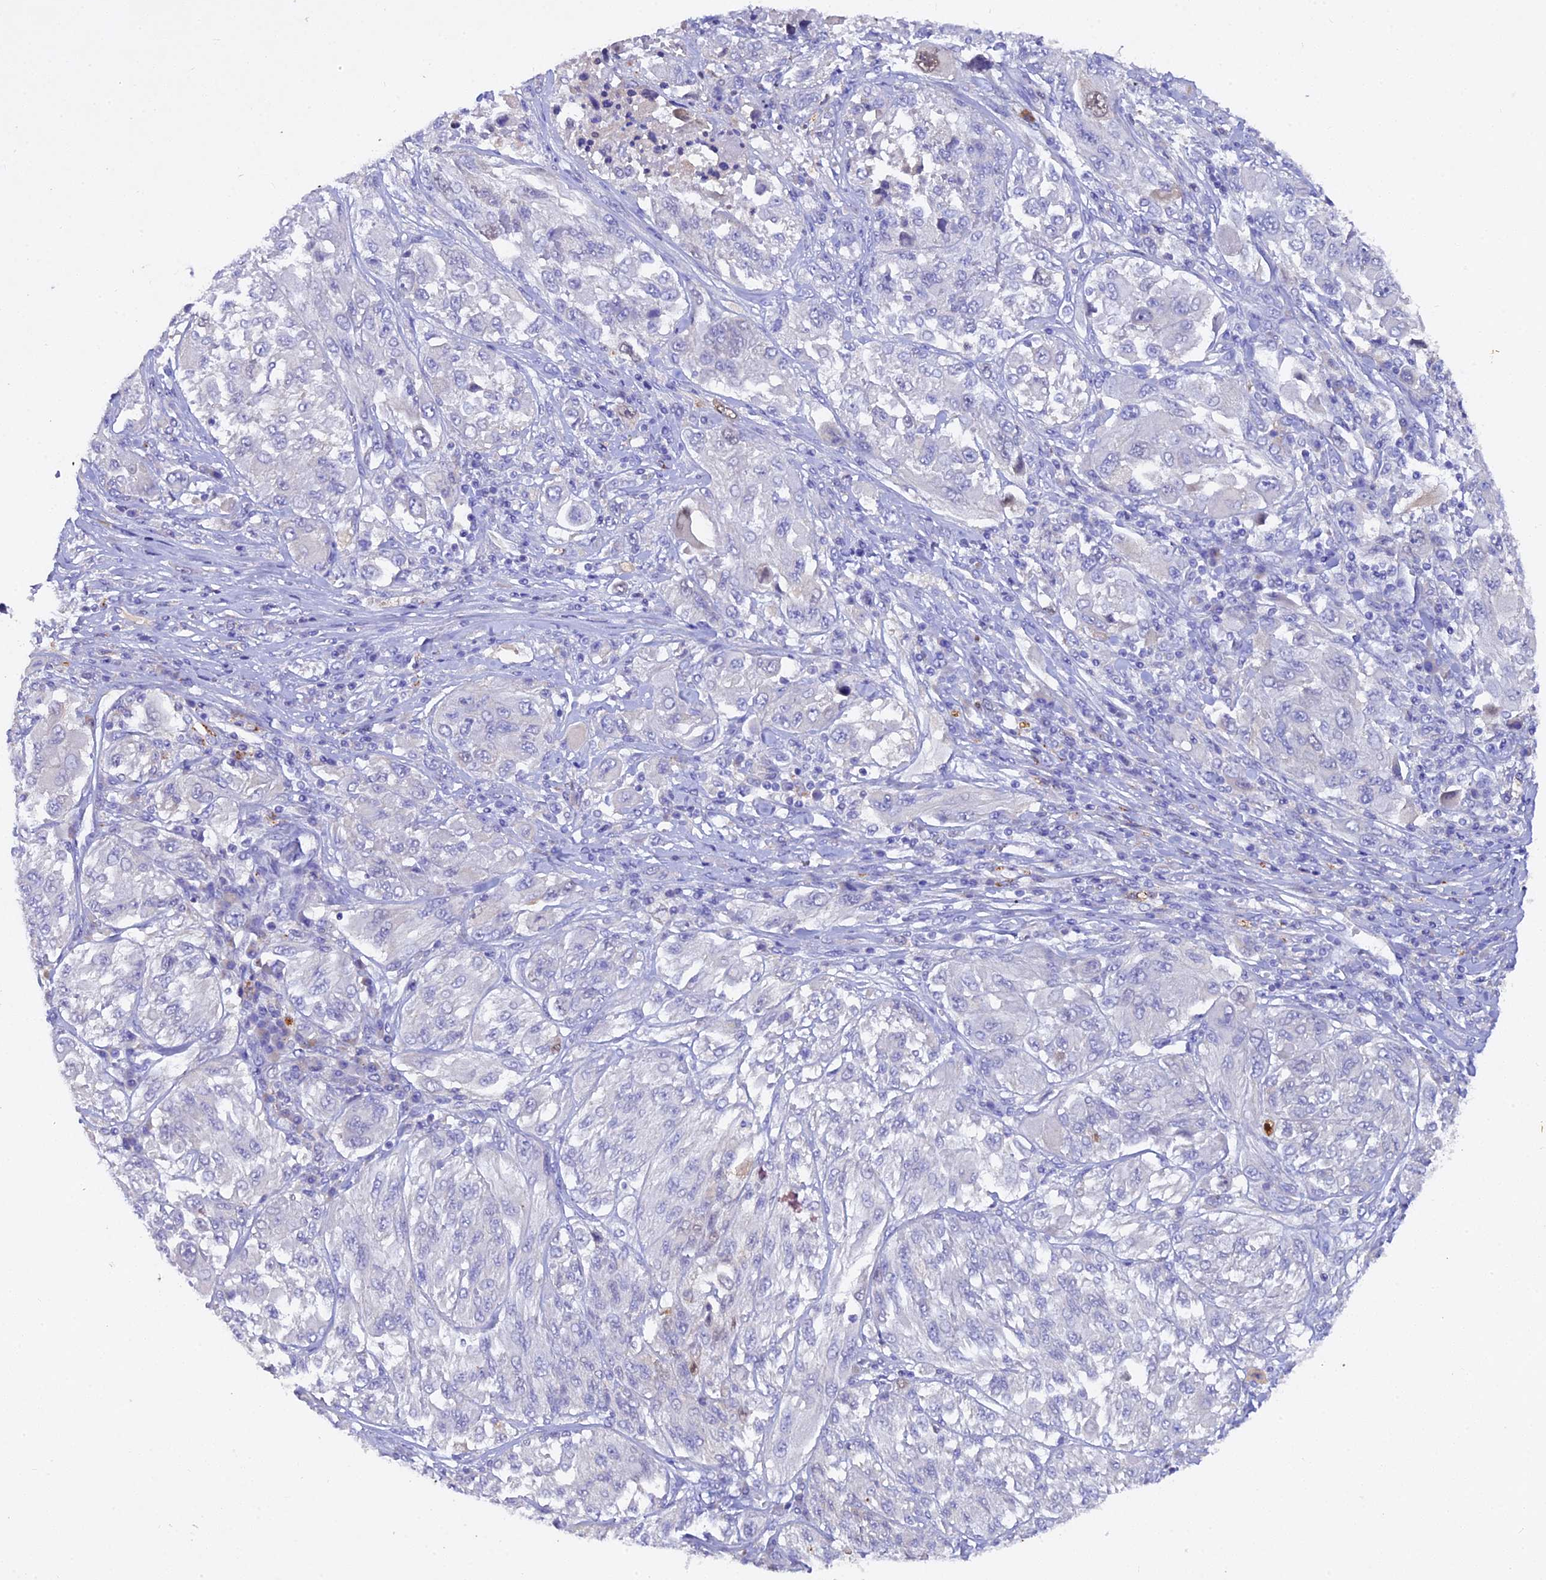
{"staining": {"intensity": "negative", "quantity": "none", "location": "none"}, "tissue": "melanoma", "cell_type": "Tumor cells", "image_type": "cancer", "snomed": [{"axis": "morphology", "description": "Malignant melanoma, NOS"}, {"axis": "topography", "description": "Skin"}], "caption": "High power microscopy histopathology image of an immunohistochemistry micrograph of melanoma, revealing no significant positivity in tumor cells. (DAB (3,3'-diaminobenzidine) immunohistochemistry (IHC) with hematoxylin counter stain).", "gene": "TGDS", "patient": {"sex": "female", "age": 91}}